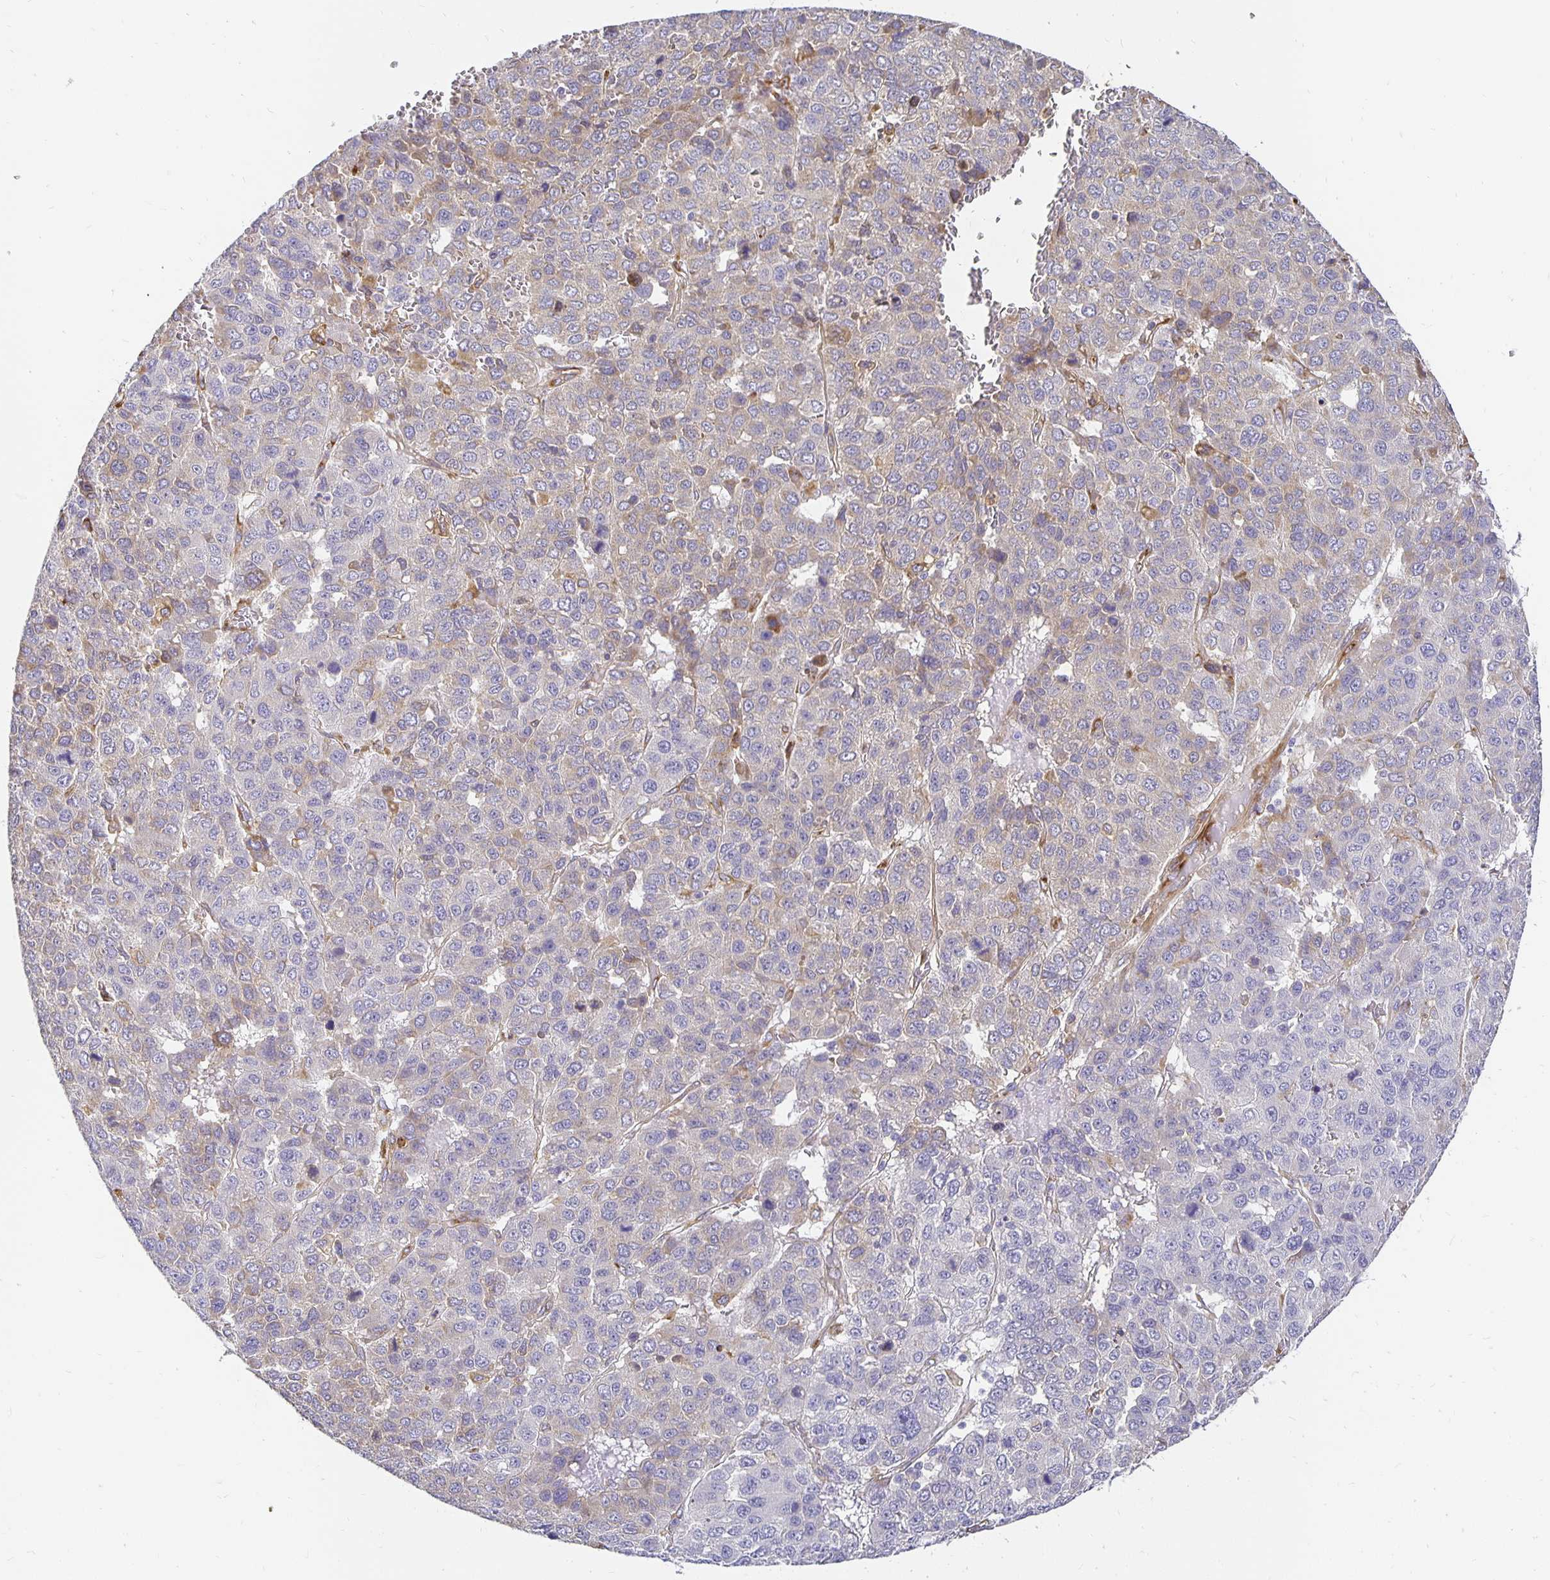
{"staining": {"intensity": "negative", "quantity": "none", "location": "none"}, "tissue": "liver cancer", "cell_type": "Tumor cells", "image_type": "cancer", "snomed": [{"axis": "morphology", "description": "Carcinoma, Hepatocellular, NOS"}, {"axis": "topography", "description": "Liver"}], "caption": "This is an immunohistochemistry photomicrograph of human liver cancer. There is no expression in tumor cells.", "gene": "PLOD1", "patient": {"sex": "male", "age": 69}}